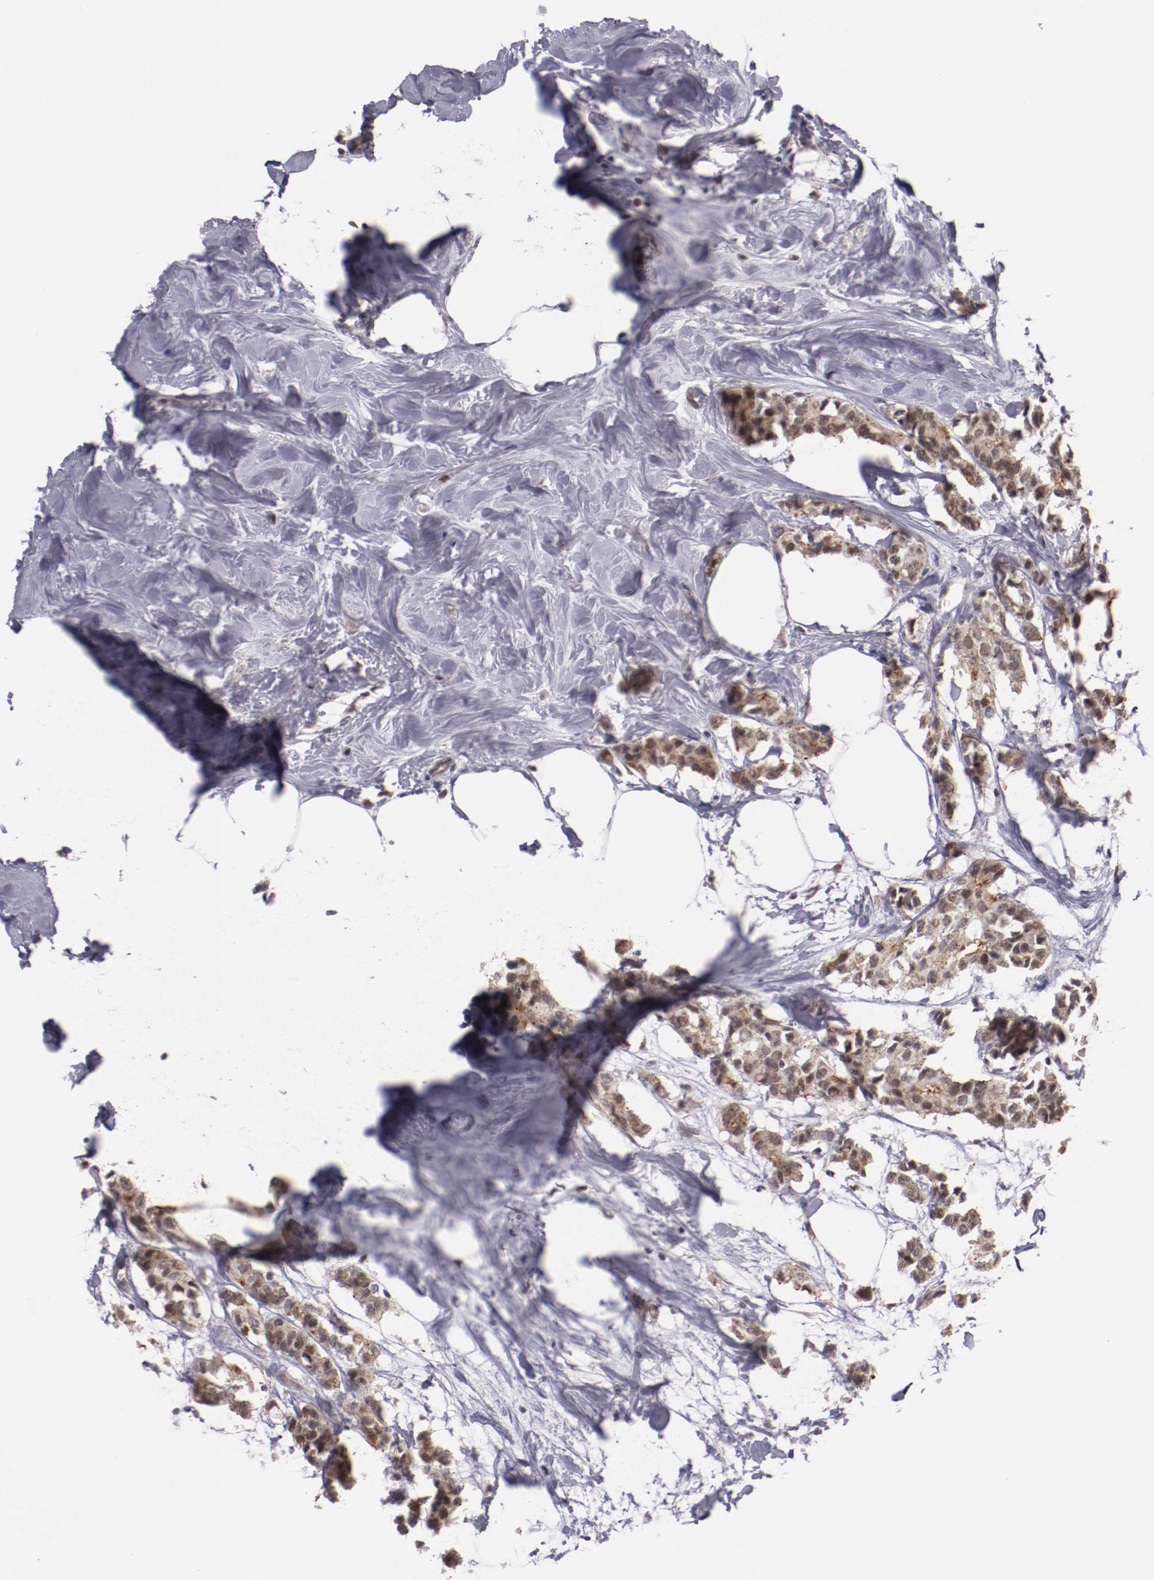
{"staining": {"intensity": "moderate", "quantity": ">75%", "location": "cytoplasmic/membranous"}, "tissue": "breast cancer", "cell_type": "Tumor cells", "image_type": "cancer", "snomed": [{"axis": "morphology", "description": "Duct carcinoma"}, {"axis": "topography", "description": "Breast"}], "caption": "The micrograph exhibits staining of breast cancer, revealing moderate cytoplasmic/membranous protein staining (brown color) within tumor cells.", "gene": "SYP", "patient": {"sex": "female", "age": 84}}